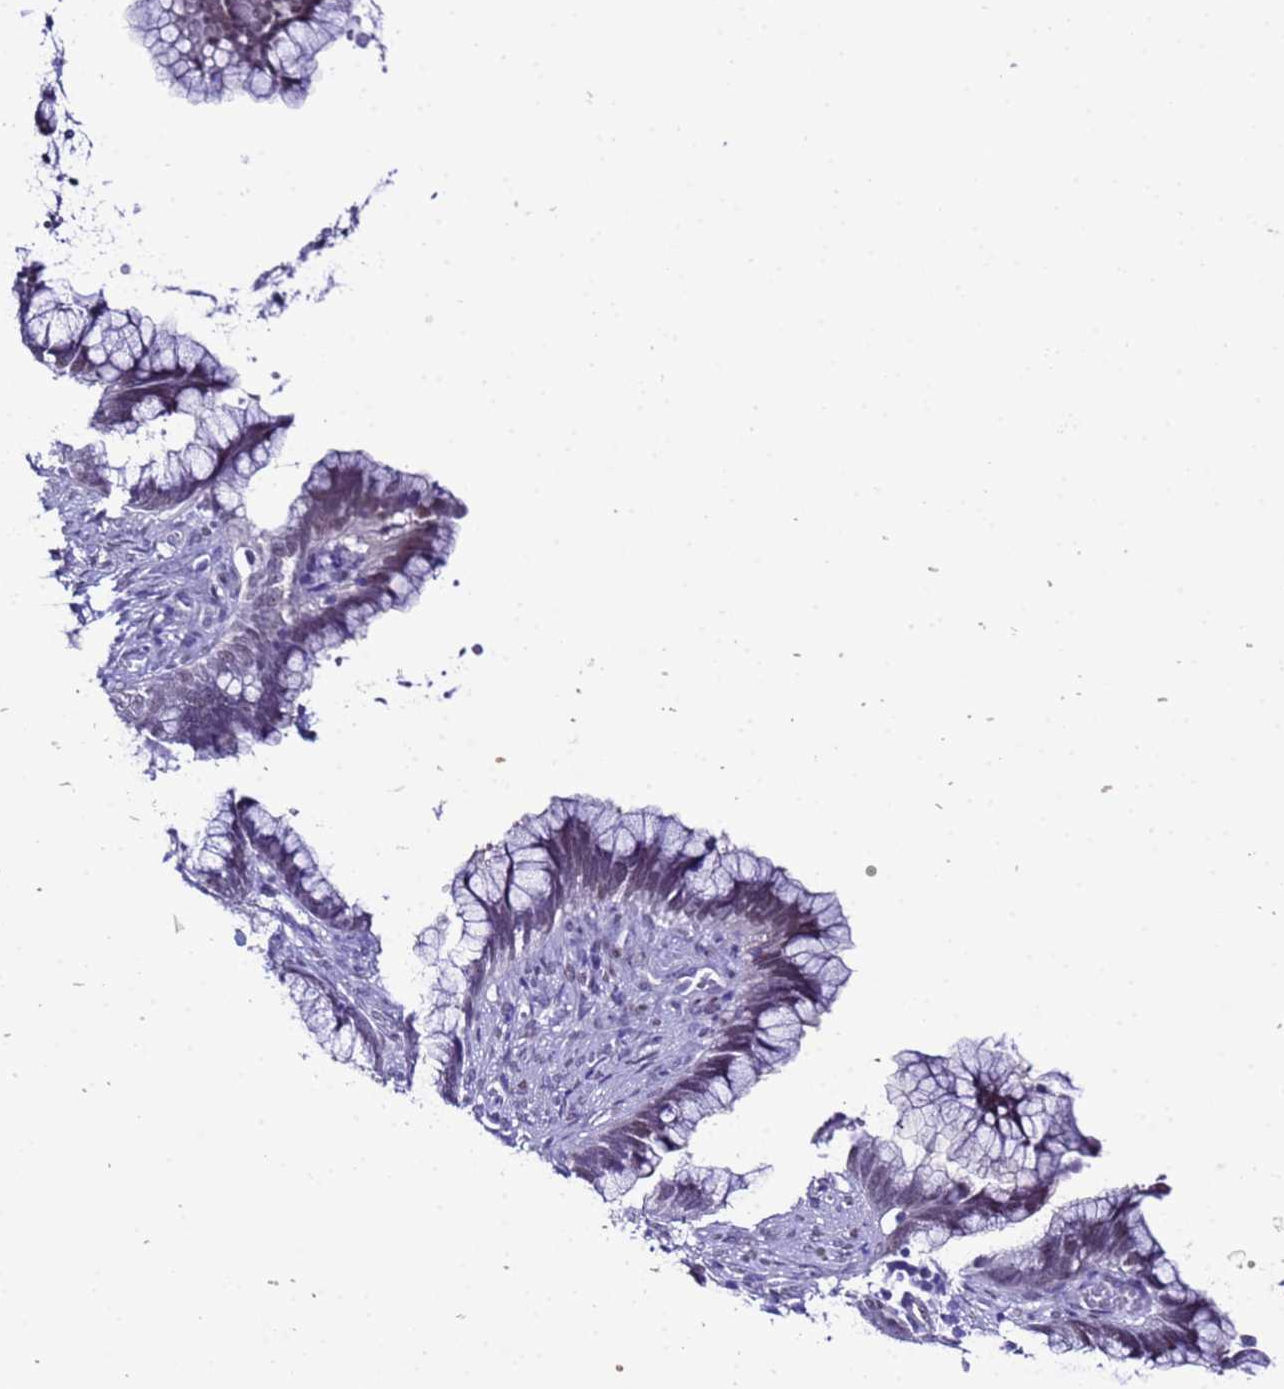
{"staining": {"intensity": "weak", "quantity": "25%-75%", "location": "nuclear"}, "tissue": "cervical cancer", "cell_type": "Tumor cells", "image_type": "cancer", "snomed": [{"axis": "morphology", "description": "Adenocarcinoma, NOS"}, {"axis": "topography", "description": "Cervix"}], "caption": "Immunohistochemical staining of cervical cancer (adenocarcinoma) displays low levels of weak nuclear protein staining in approximately 25%-75% of tumor cells. (DAB = brown stain, brightfield microscopy at high magnification).", "gene": "BCL7A", "patient": {"sex": "female", "age": 44}}